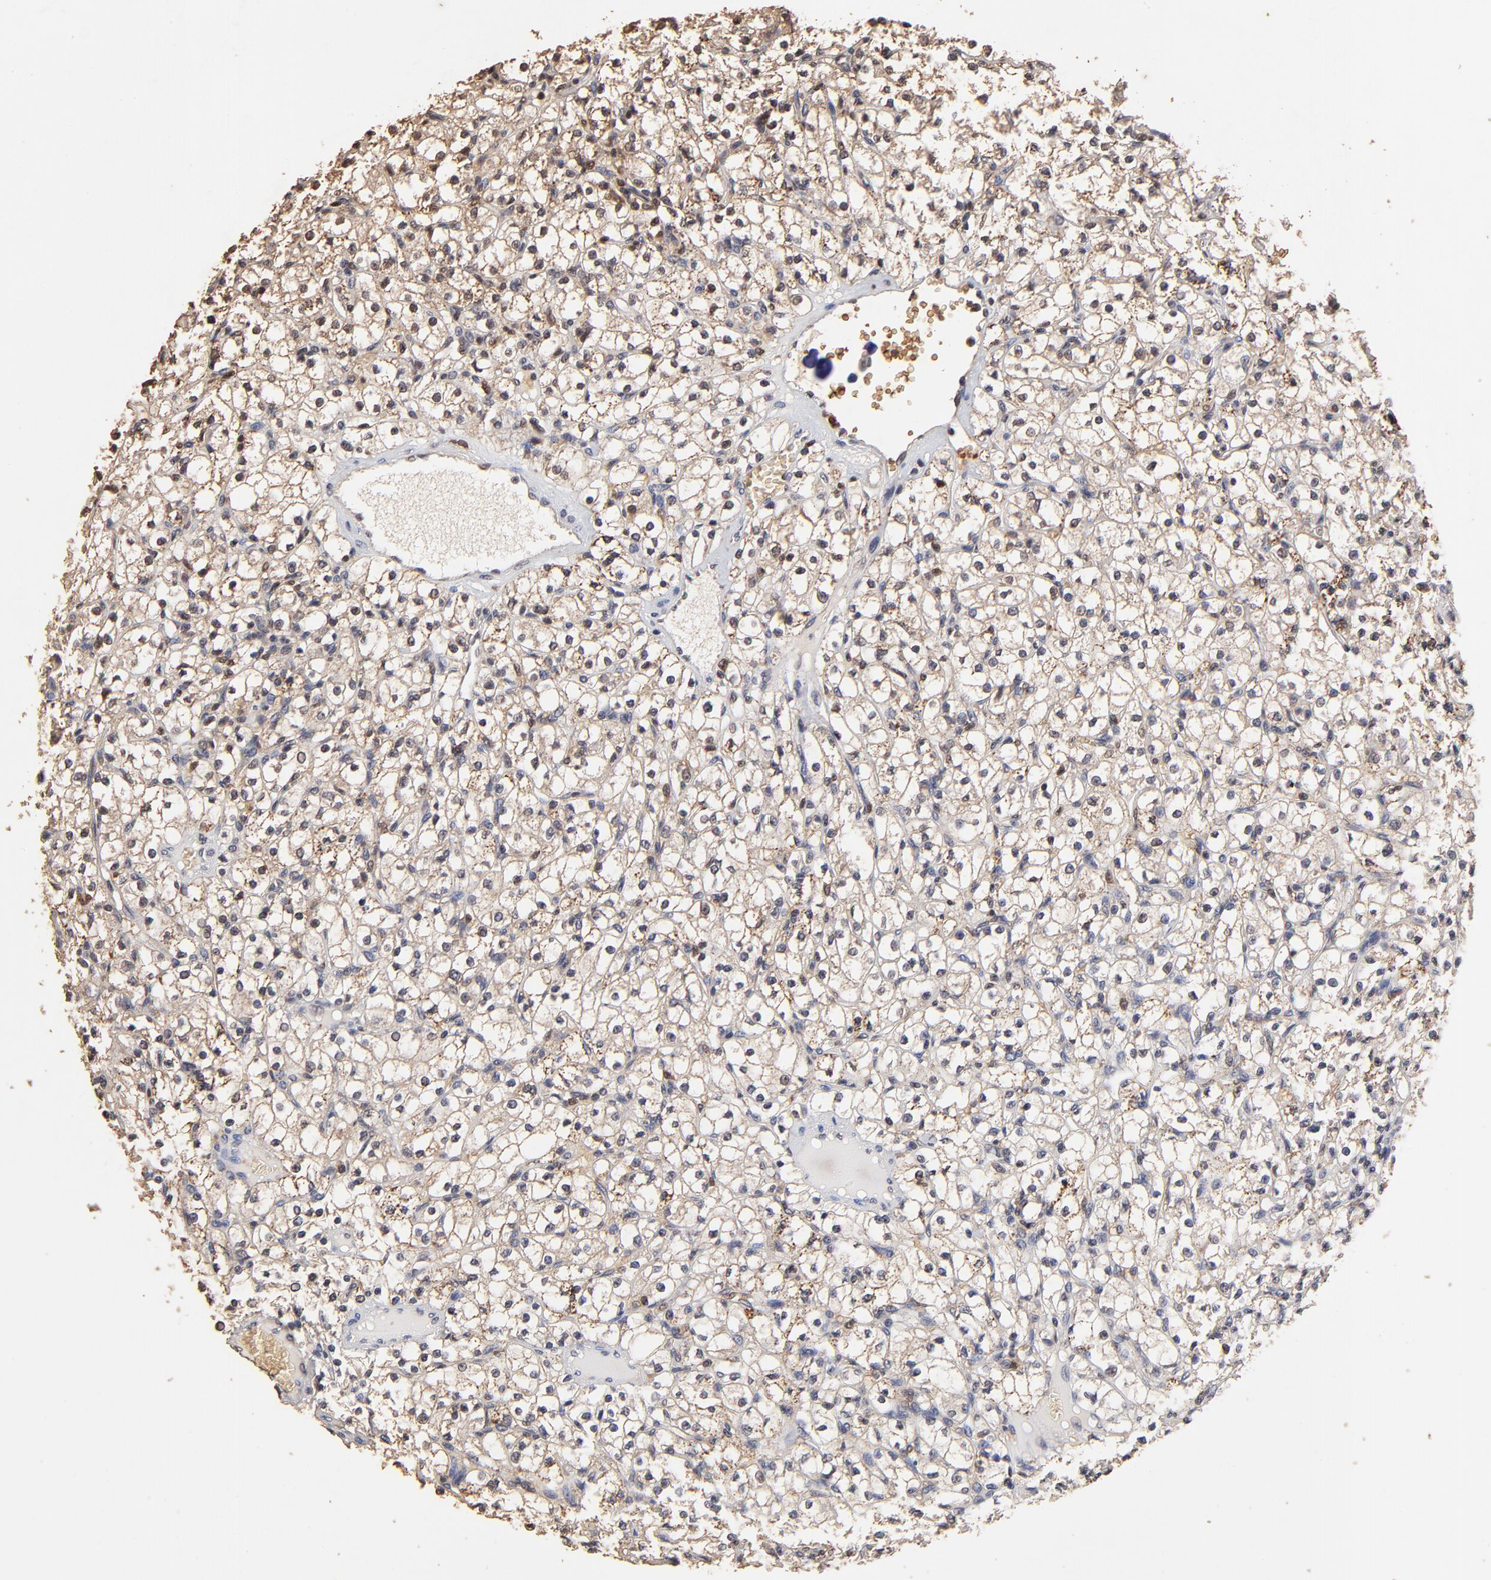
{"staining": {"intensity": "weak", "quantity": "25%-75%", "location": "cytoplasmic/membranous,nuclear"}, "tissue": "renal cancer", "cell_type": "Tumor cells", "image_type": "cancer", "snomed": [{"axis": "morphology", "description": "Adenocarcinoma, NOS"}, {"axis": "topography", "description": "Kidney"}], "caption": "The histopathology image exhibits staining of renal adenocarcinoma, revealing weak cytoplasmic/membranous and nuclear protein staining (brown color) within tumor cells.", "gene": "CASP1", "patient": {"sex": "male", "age": 61}}